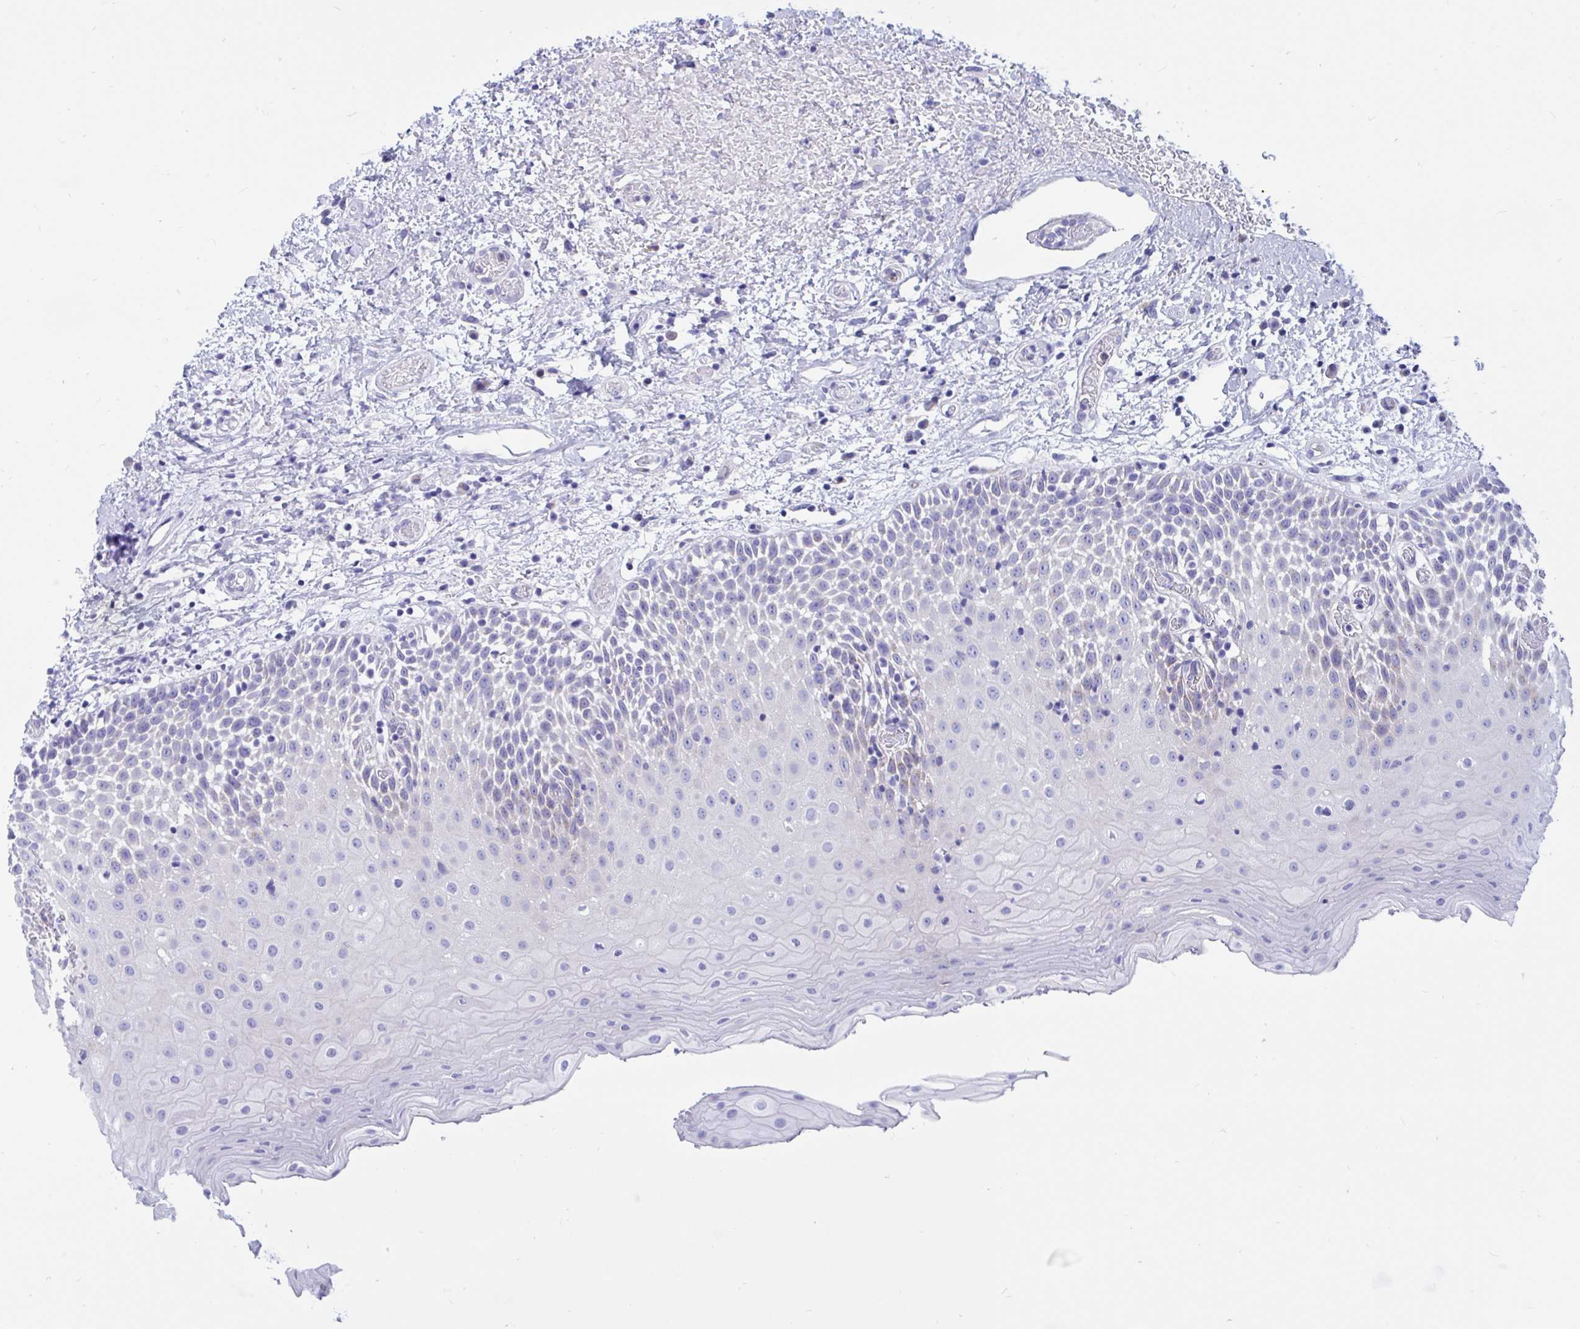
{"staining": {"intensity": "negative", "quantity": "none", "location": "none"}, "tissue": "oral mucosa", "cell_type": "Squamous epithelial cells", "image_type": "normal", "snomed": [{"axis": "morphology", "description": "Normal tissue, NOS"}, {"axis": "topography", "description": "Oral tissue"}], "caption": "A high-resolution image shows IHC staining of normal oral mucosa, which exhibits no significant expression in squamous epithelial cells. (DAB (3,3'-diaminobenzidine) immunohistochemistry (IHC) with hematoxylin counter stain).", "gene": "RNASE3", "patient": {"sex": "female", "age": 82}}